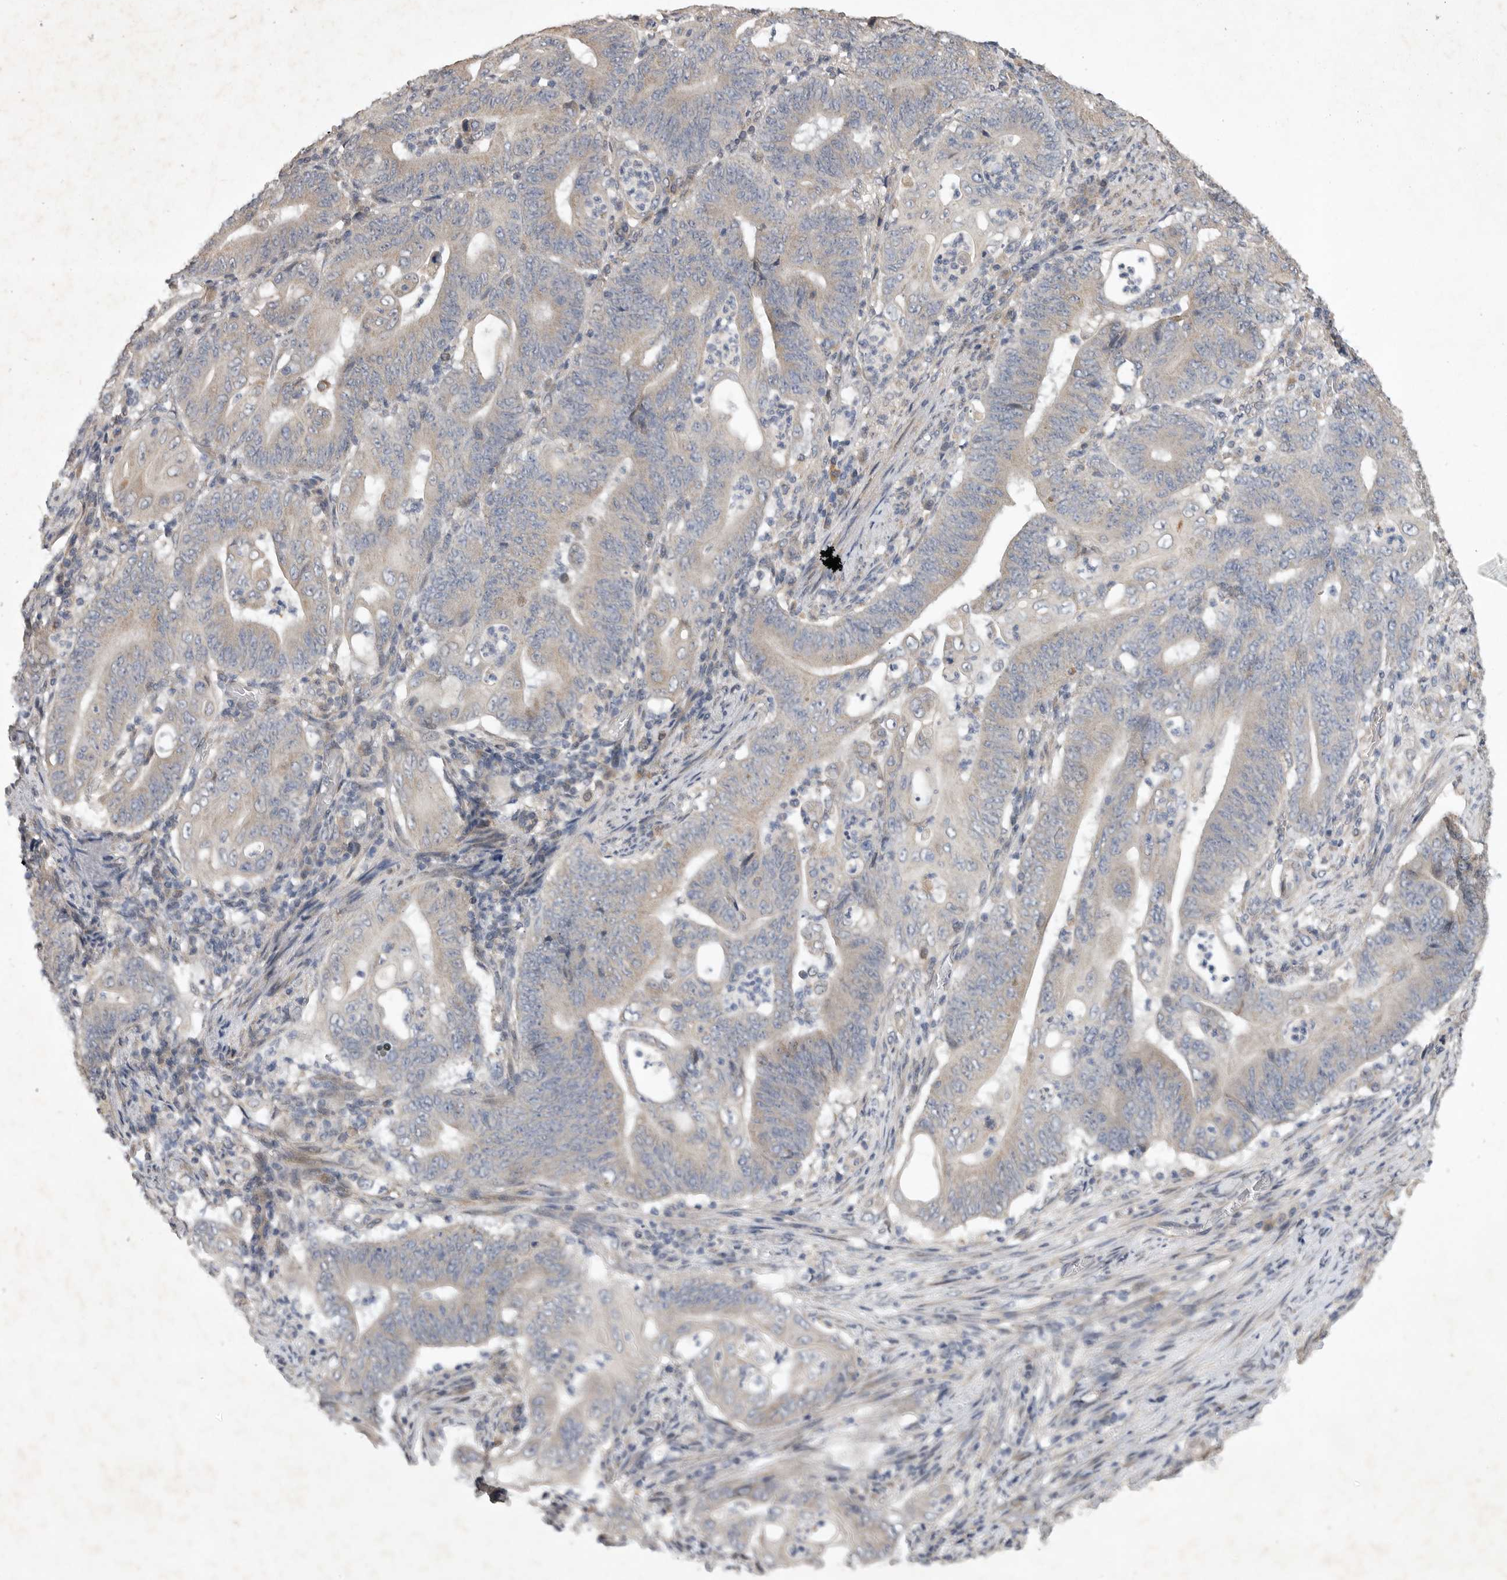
{"staining": {"intensity": "negative", "quantity": "none", "location": "none"}, "tissue": "stomach cancer", "cell_type": "Tumor cells", "image_type": "cancer", "snomed": [{"axis": "morphology", "description": "Adenocarcinoma, NOS"}, {"axis": "topography", "description": "Stomach"}], "caption": "The immunohistochemistry (IHC) image has no significant staining in tumor cells of stomach adenocarcinoma tissue.", "gene": "EDEM3", "patient": {"sex": "female", "age": 73}}